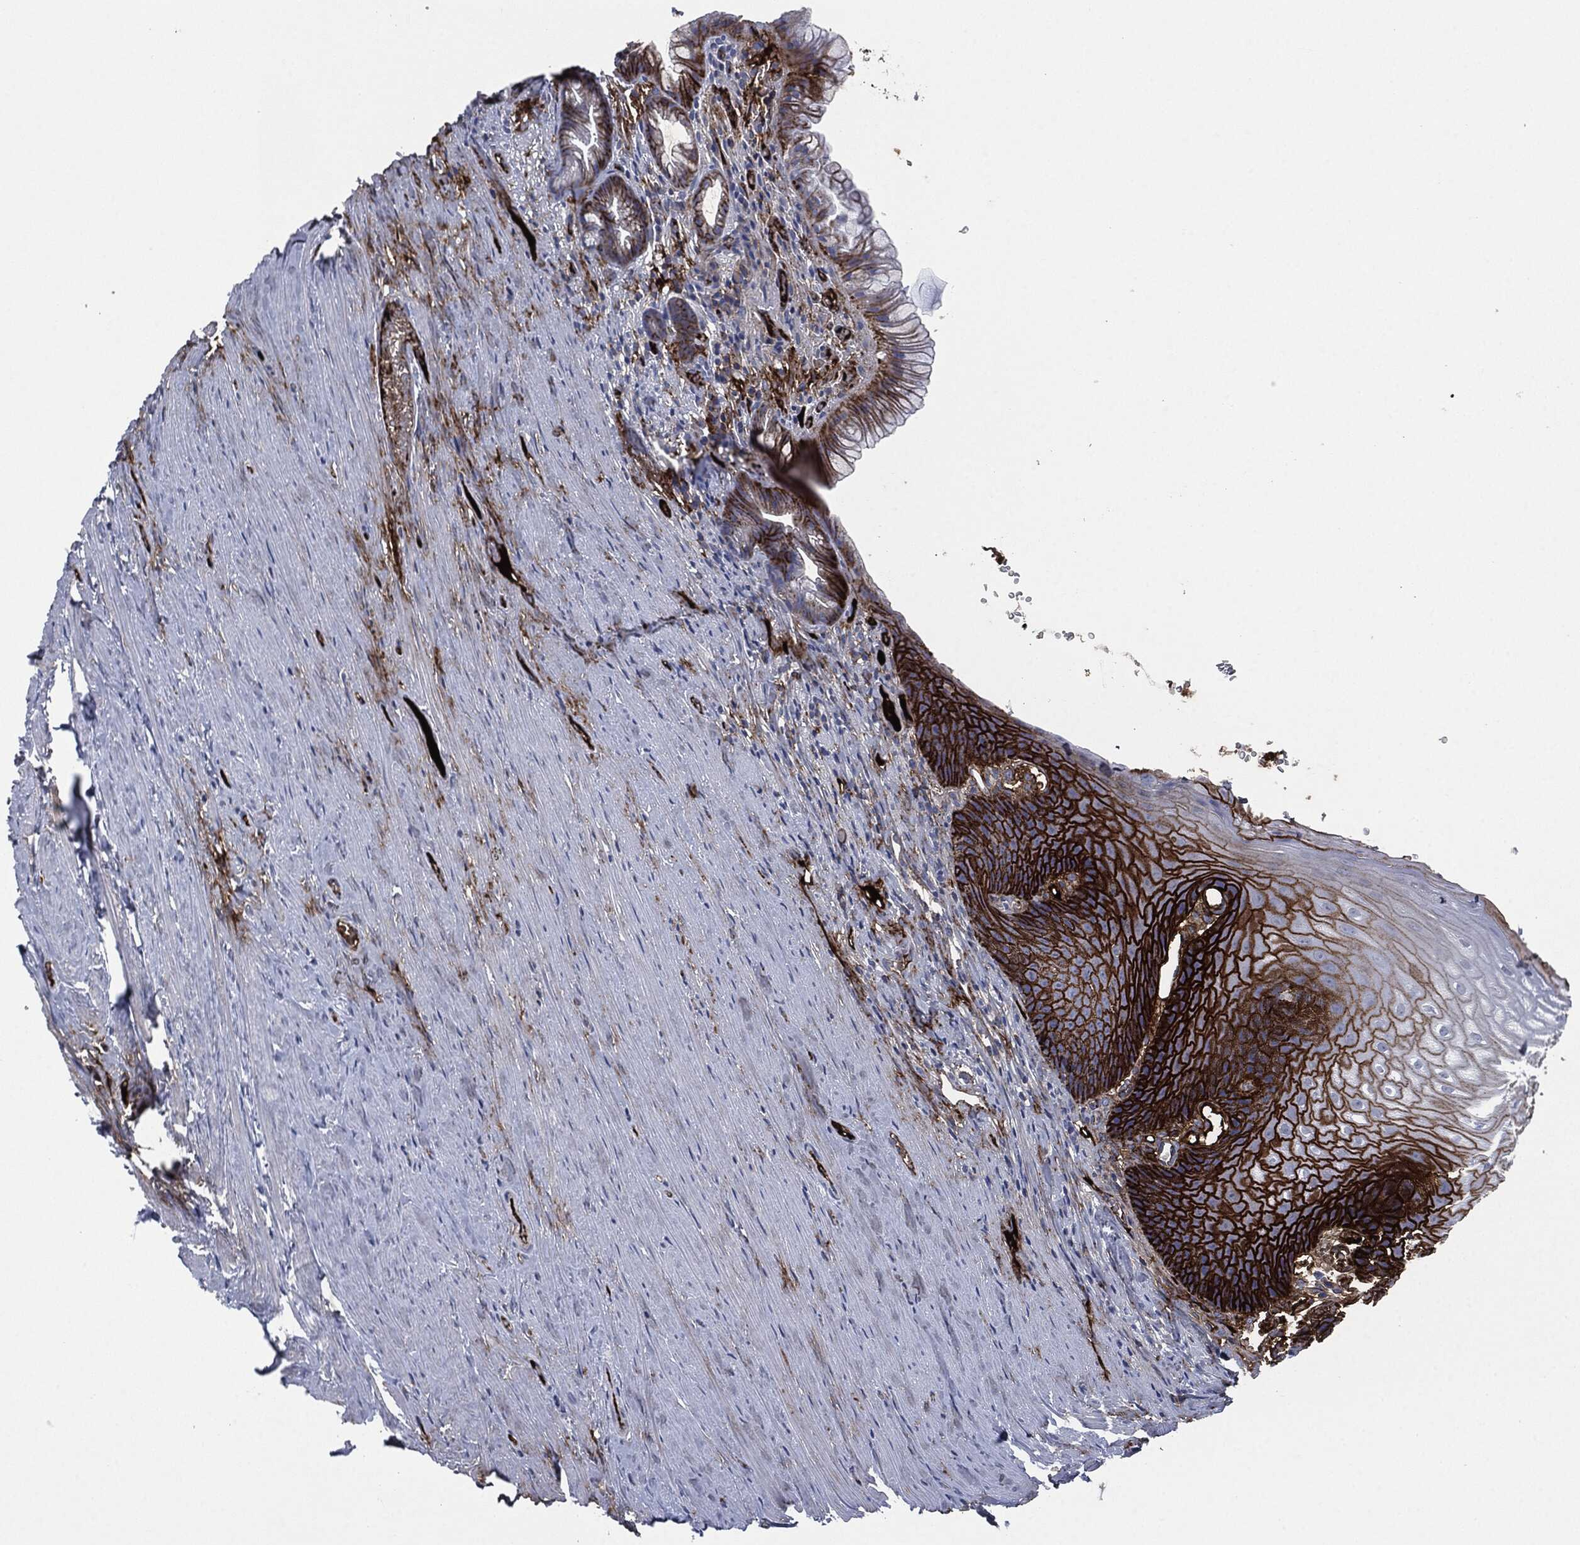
{"staining": {"intensity": "strong", "quantity": "25%-75%", "location": "cytoplasmic/membranous"}, "tissue": "esophagus", "cell_type": "Squamous epithelial cells", "image_type": "normal", "snomed": [{"axis": "morphology", "description": "Normal tissue, NOS"}, {"axis": "topography", "description": "Esophagus"}], "caption": "Immunohistochemistry image of normal esophagus: human esophagus stained using immunohistochemistry shows high levels of strong protein expression localized specifically in the cytoplasmic/membranous of squamous epithelial cells, appearing as a cytoplasmic/membranous brown color.", "gene": "APOB", "patient": {"sex": "male", "age": 64}}